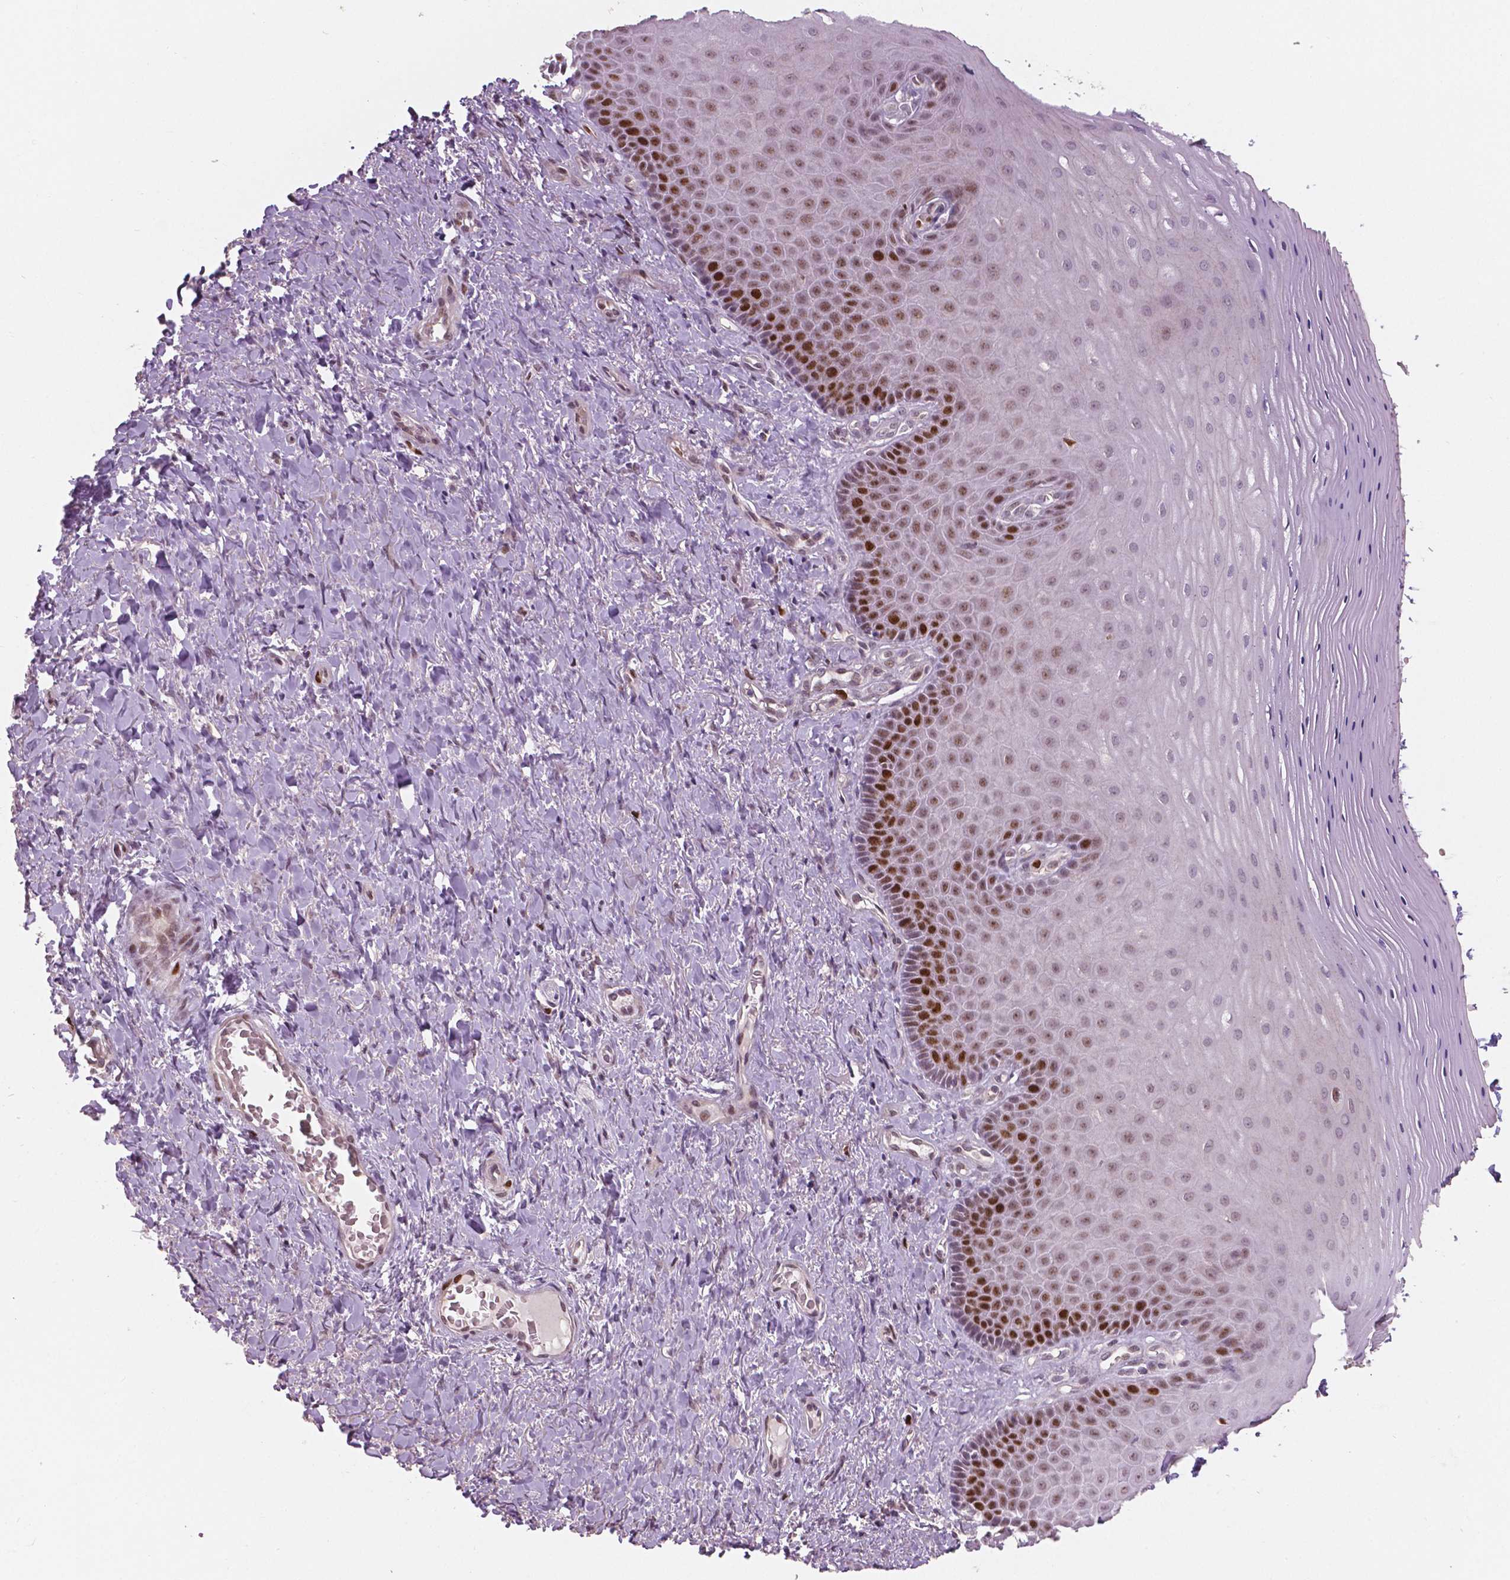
{"staining": {"intensity": "strong", "quantity": "<25%", "location": "nuclear"}, "tissue": "vagina", "cell_type": "Squamous epithelial cells", "image_type": "normal", "snomed": [{"axis": "morphology", "description": "Normal tissue, NOS"}, {"axis": "topography", "description": "Vagina"}], "caption": "Immunohistochemistry (IHC) (DAB) staining of benign human vagina reveals strong nuclear protein positivity in approximately <25% of squamous epithelial cells.", "gene": "NSD2", "patient": {"sex": "female", "age": 83}}